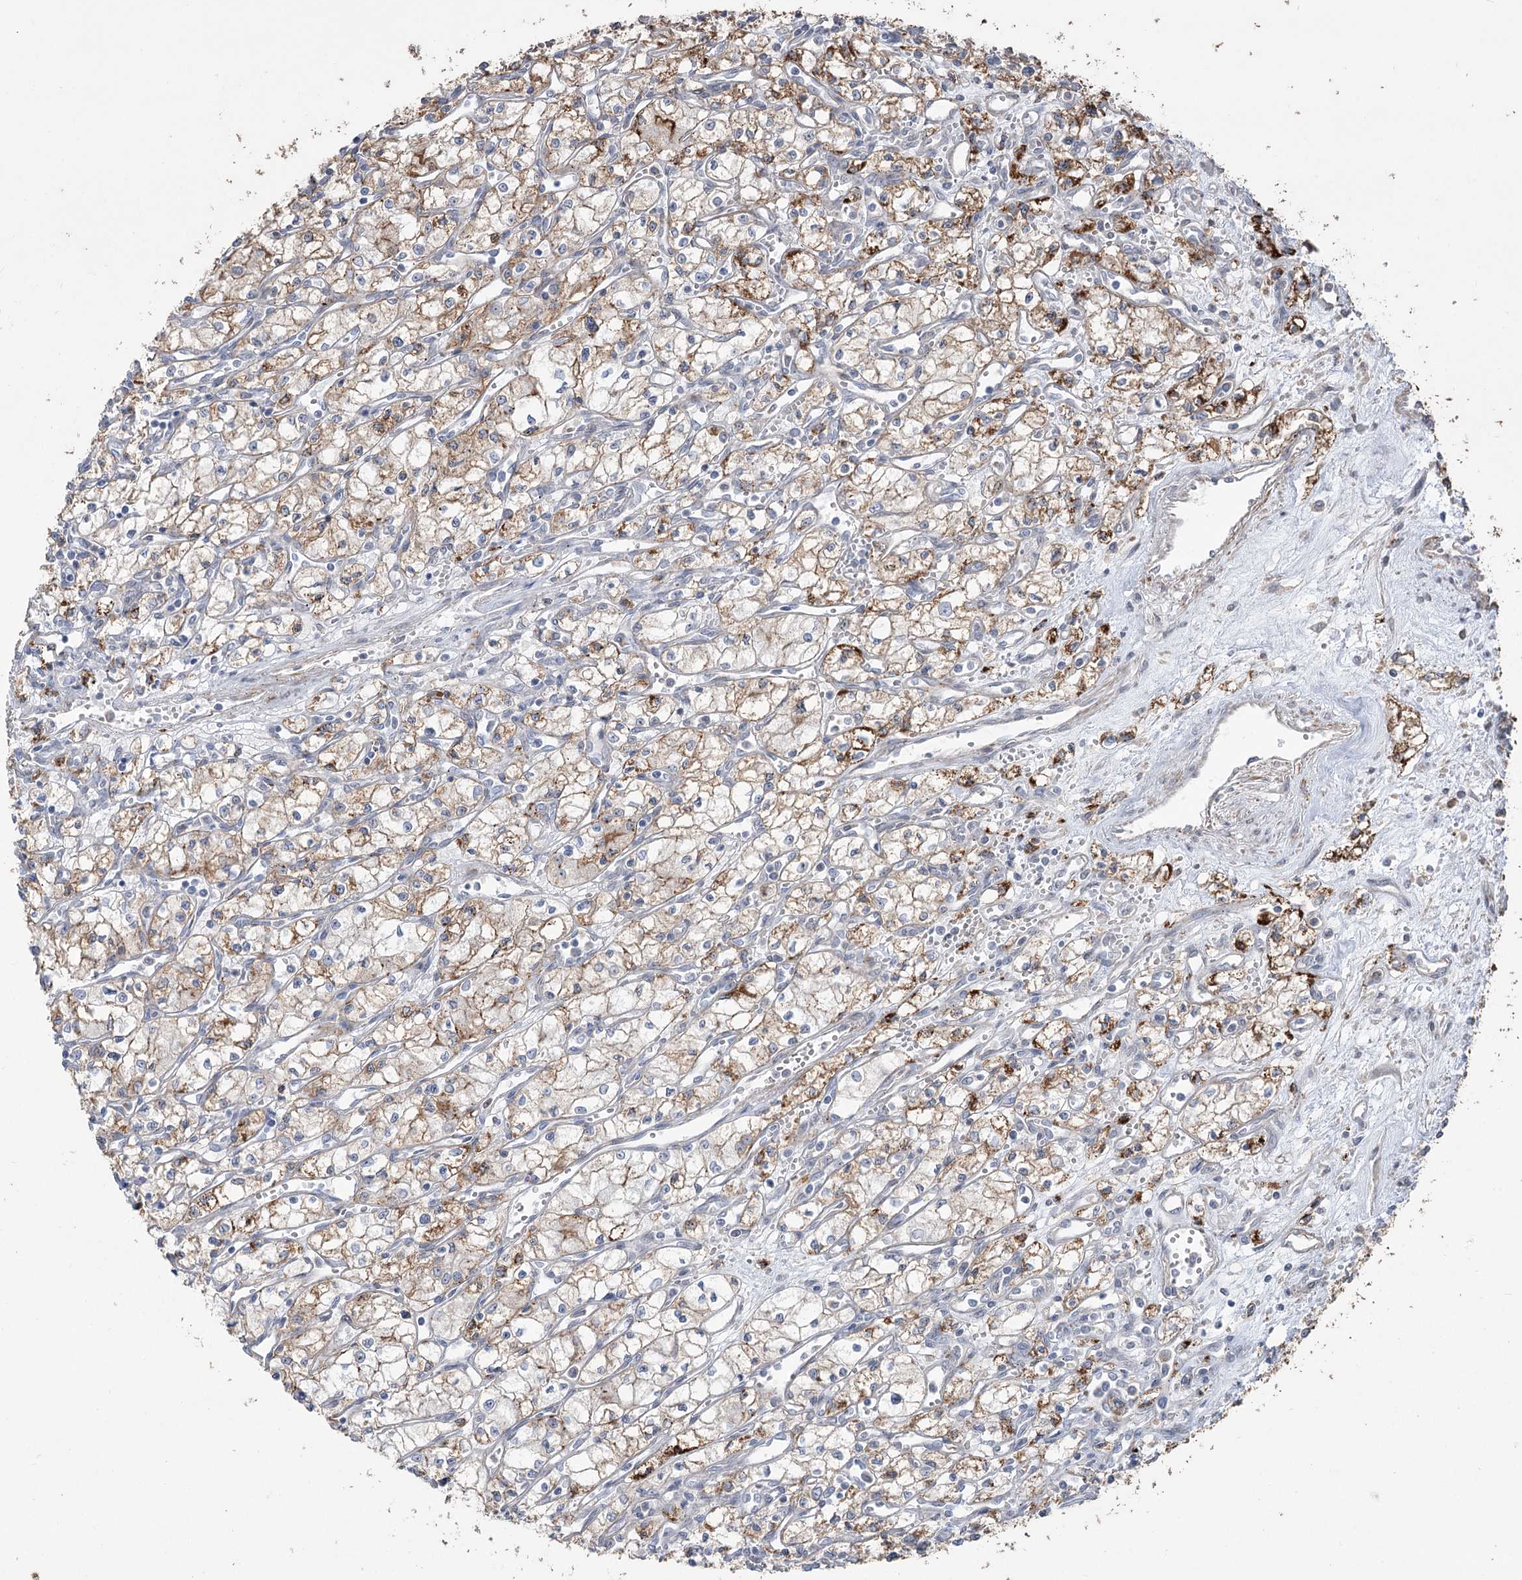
{"staining": {"intensity": "strong", "quantity": "25%-75%", "location": "cytoplasmic/membranous"}, "tissue": "renal cancer", "cell_type": "Tumor cells", "image_type": "cancer", "snomed": [{"axis": "morphology", "description": "Adenocarcinoma, NOS"}, {"axis": "topography", "description": "Kidney"}], "caption": "Tumor cells demonstrate high levels of strong cytoplasmic/membranous positivity in about 25%-75% of cells in renal cancer (adenocarcinoma). Nuclei are stained in blue.", "gene": "ZSCAN23", "patient": {"sex": "male", "age": 59}}